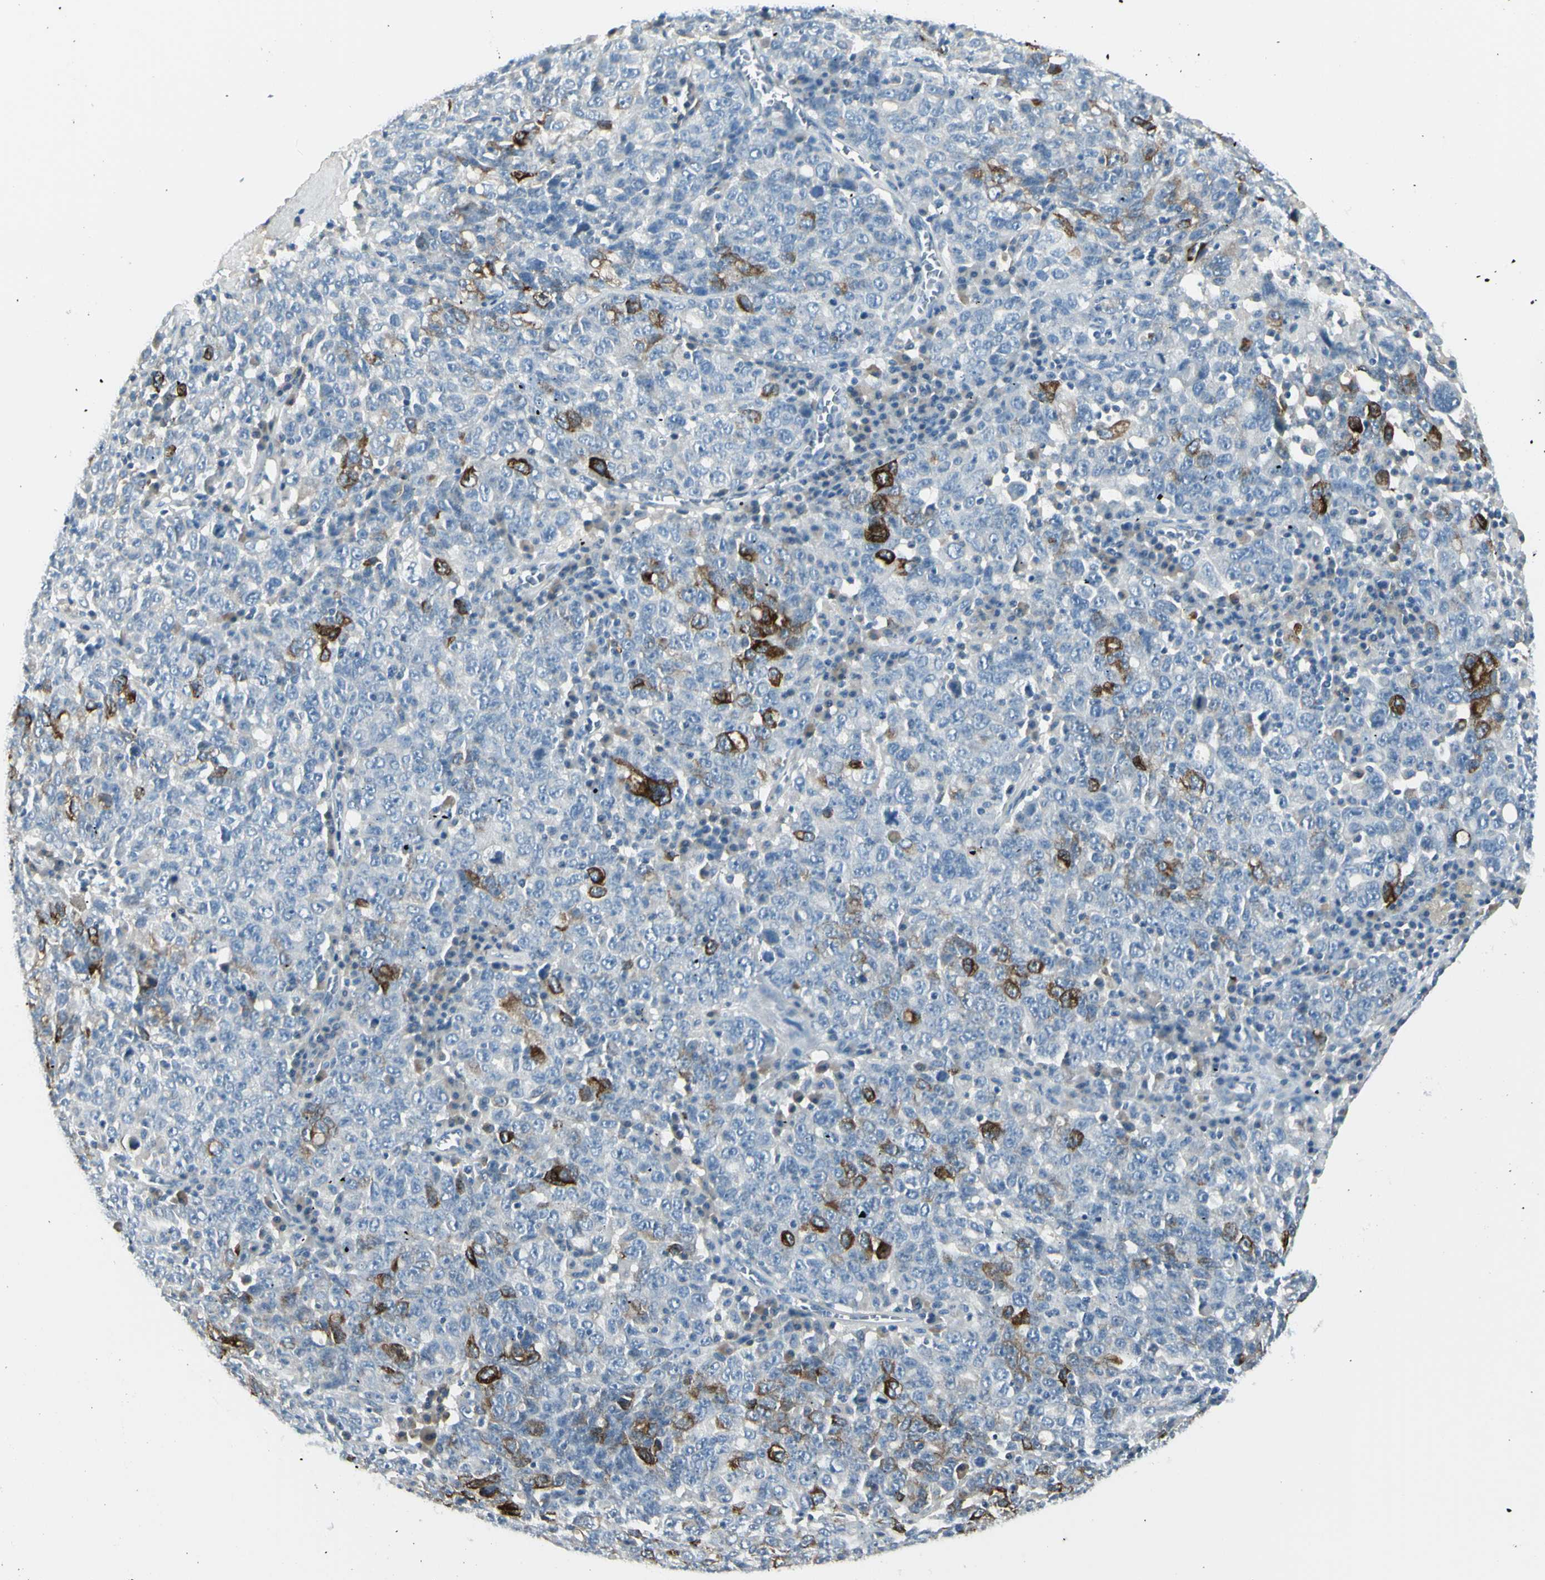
{"staining": {"intensity": "strong", "quantity": "<25%", "location": "cytoplasmic/membranous"}, "tissue": "ovarian cancer", "cell_type": "Tumor cells", "image_type": "cancer", "snomed": [{"axis": "morphology", "description": "Carcinoma, endometroid"}, {"axis": "topography", "description": "Ovary"}], "caption": "Ovarian cancer stained with DAB (3,3'-diaminobenzidine) immunohistochemistry reveals medium levels of strong cytoplasmic/membranous positivity in about <25% of tumor cells.", "gene": "DLG4", "patient": {"sex": "female", "age": 62}}